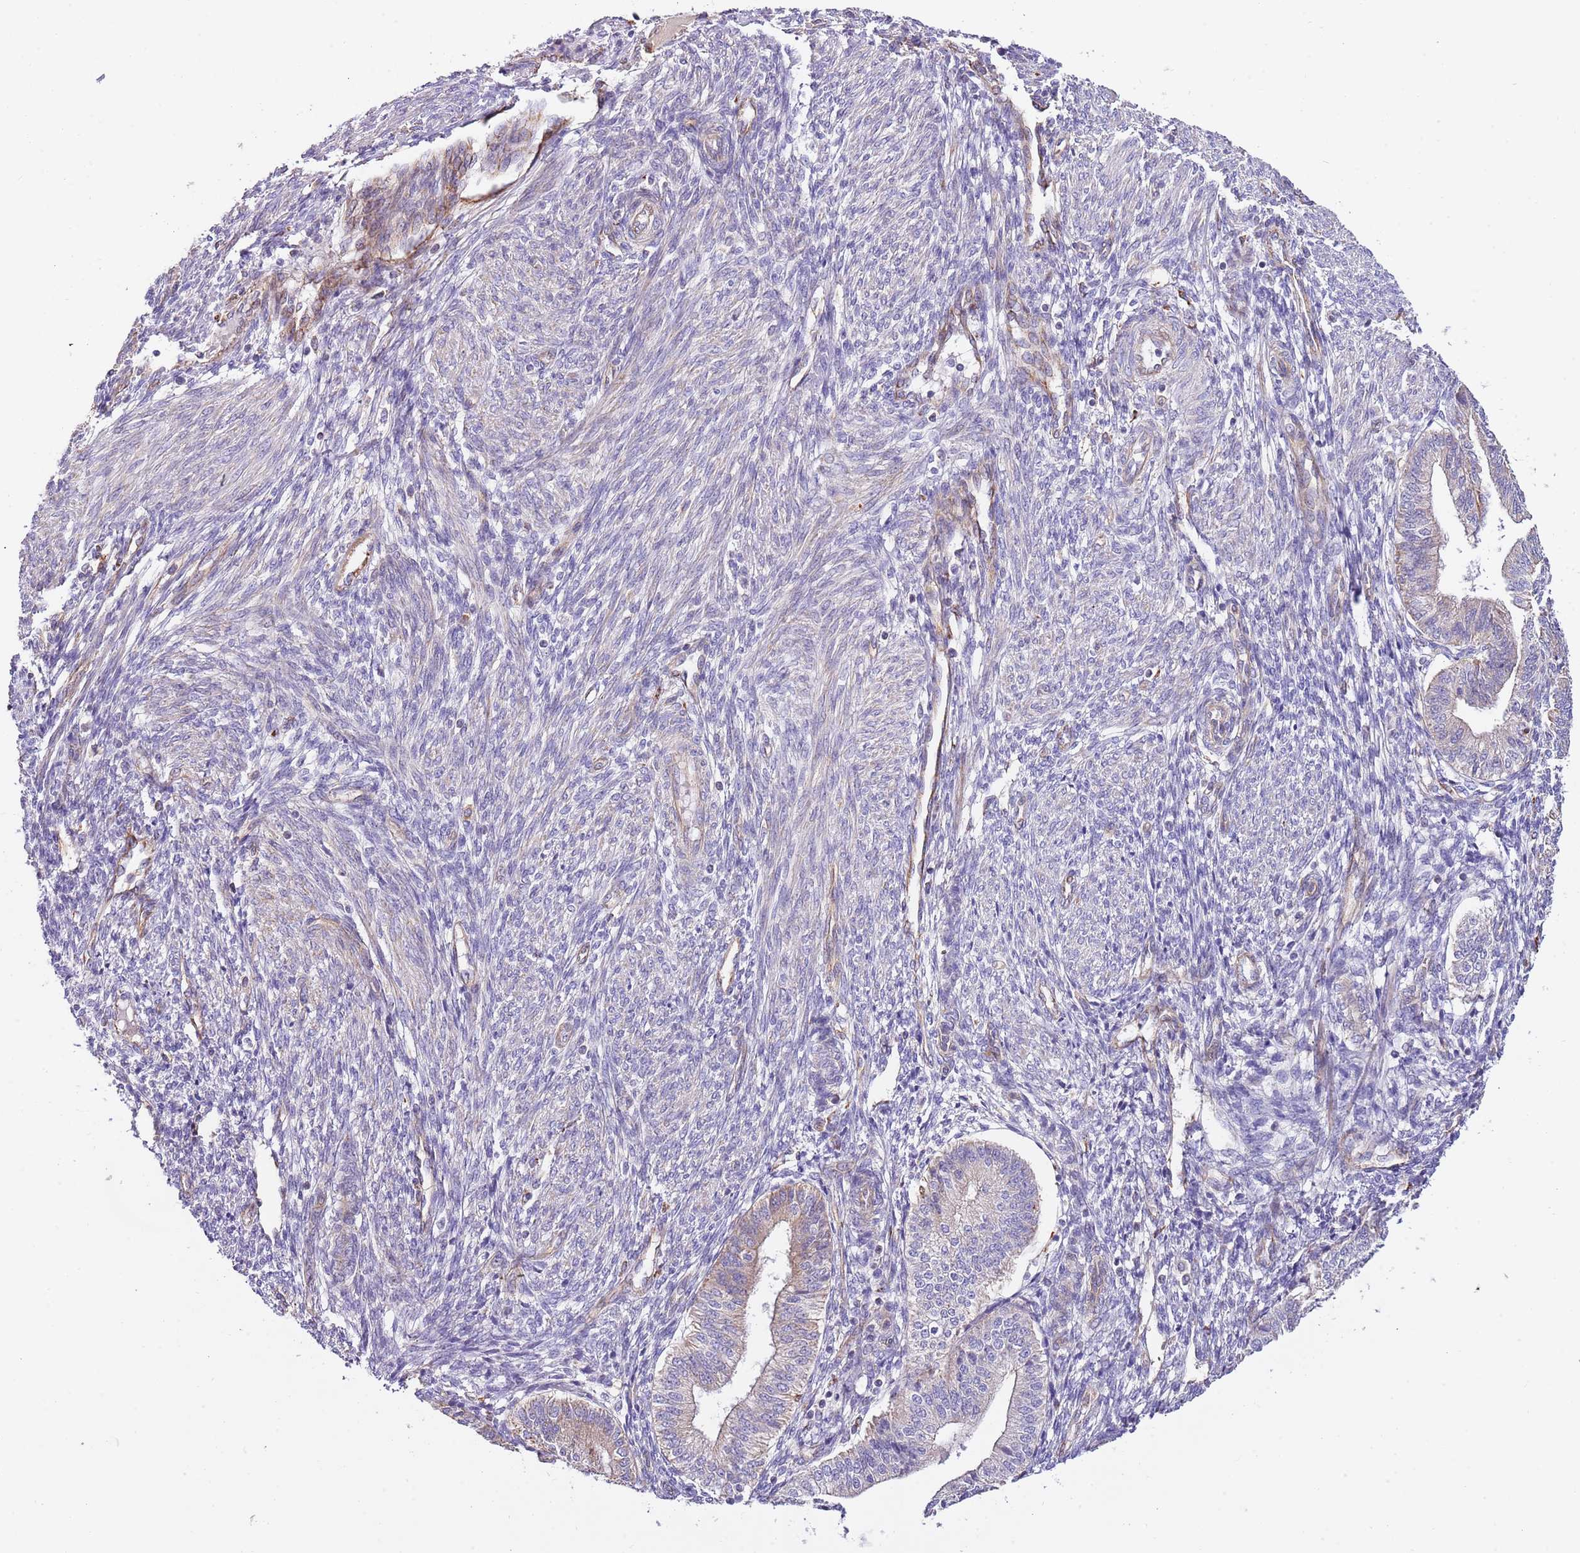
{"staining": {"intensity": "weak", "quantity": "<25%", "location": "cytoplasmic/membranous"}, "tissue": "endometrium", "cell_type": "Cells in endometrial stroma", "image_type": "normal", "snomed": [{"axis": "morphology", "description": "Normal tissue, NOS"}, {"axis": "topography", "description": "Endometrium"}], "caption": "This is an immunohistochemistry micrograph of benign human endometrium. There is no positivity in cells in endometrial stroma.", "gene": "DOCK6", "patient": {"sex": "female", "age": 34}}